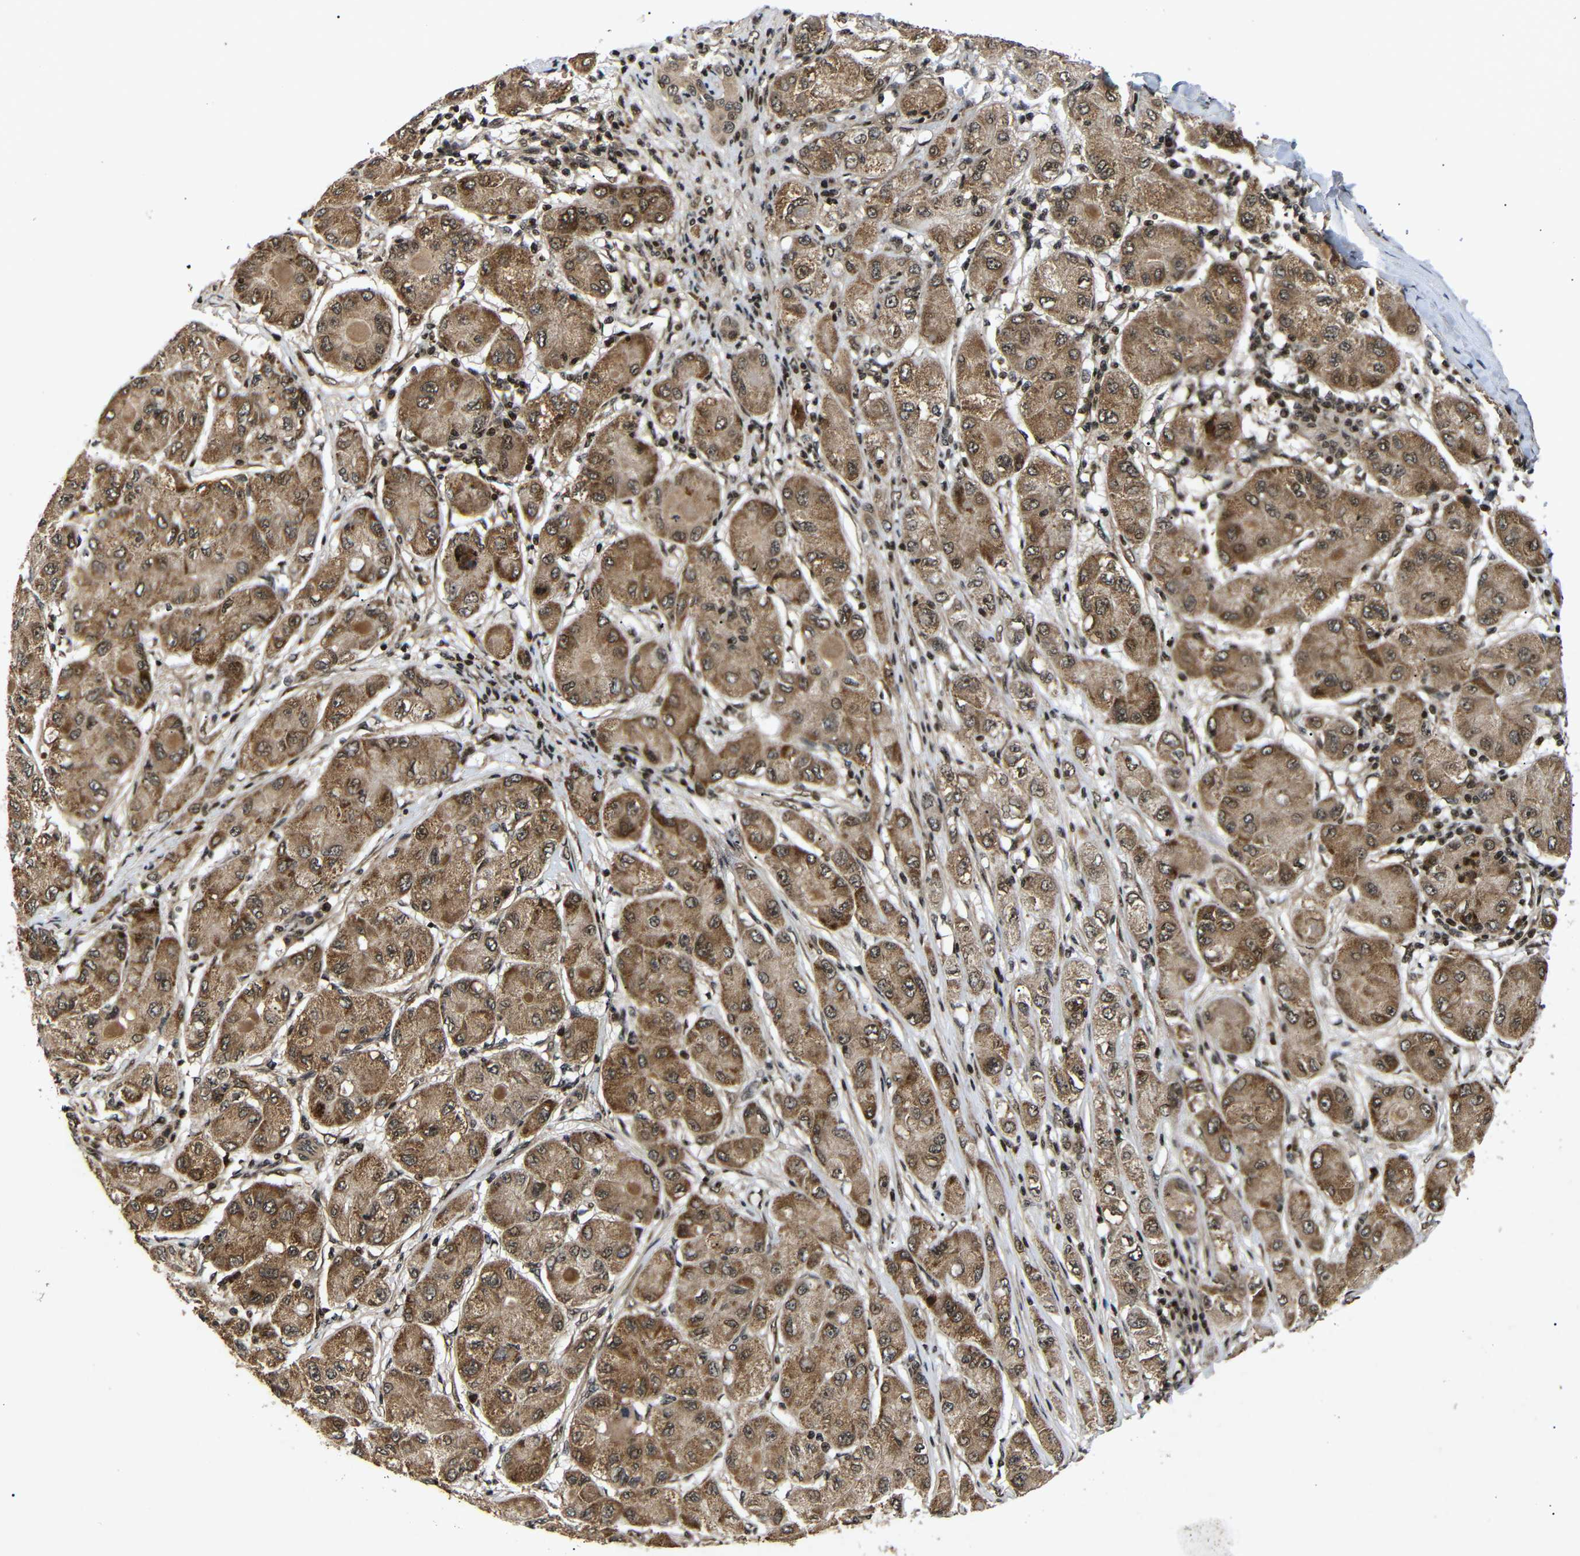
{"staining": {"intensity": "moderate", "quantity": ">75%", "location": "cytoplasmic/membranous,nuclear"}, "tissue": "liver cancer", "cell_type": "Tumor cells", "image_type": "cancer", "snomed": [{"axis": "morphology", "description": "Carcinoma, Hepatocellular, NOS"}, {"axis": "topography", "description": "Liver"}], "caption": "An immunohistochemistry photomicrograph of neoplastic tissue is shown. Protein staining in brown highlights moderate cytoplasmic/membranous and nuclear positivity in liver cancer (hepatocellular carcinoma) within tumor cells.", "gene": "KIF23", "patient": {"sex": "male", "age": 80}}